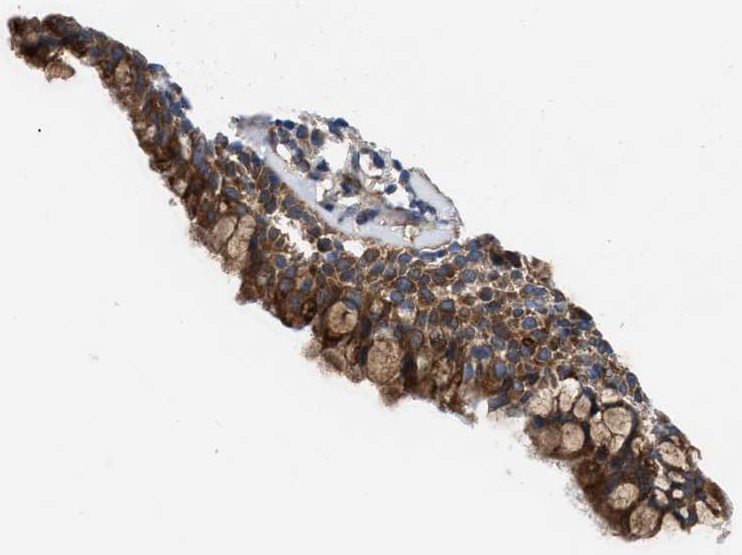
{"staining": {"intensity": "moderate", "quantity": ">75%", "location": "cytoplasmic/membranous"}, "tissue": "bronchus", "cell_type": "Respiratory epithelial cells", "image_type": "normal", "snomed": [{"axis": "morphology", "description": "Normal tissue, NOS"}, {"axis": "morphology", "description": "Inflammation, NOS"}, {"axis": "topography", "description": "Cartilage tissue"}, {"axis": "topography", "description": "Bronchus"}], "caption": "The immunohistochemical stain labels moderate cytoplasmic/membranous expression in respiratory epithelial cells of benign bronchus. The staining is performed using DAB brown chromogen to label protein expression. The nuclei are counter-stained blue using hematoxylin.", "gene": "SPAST", "patient": {"sex": "male", "age": 77}}